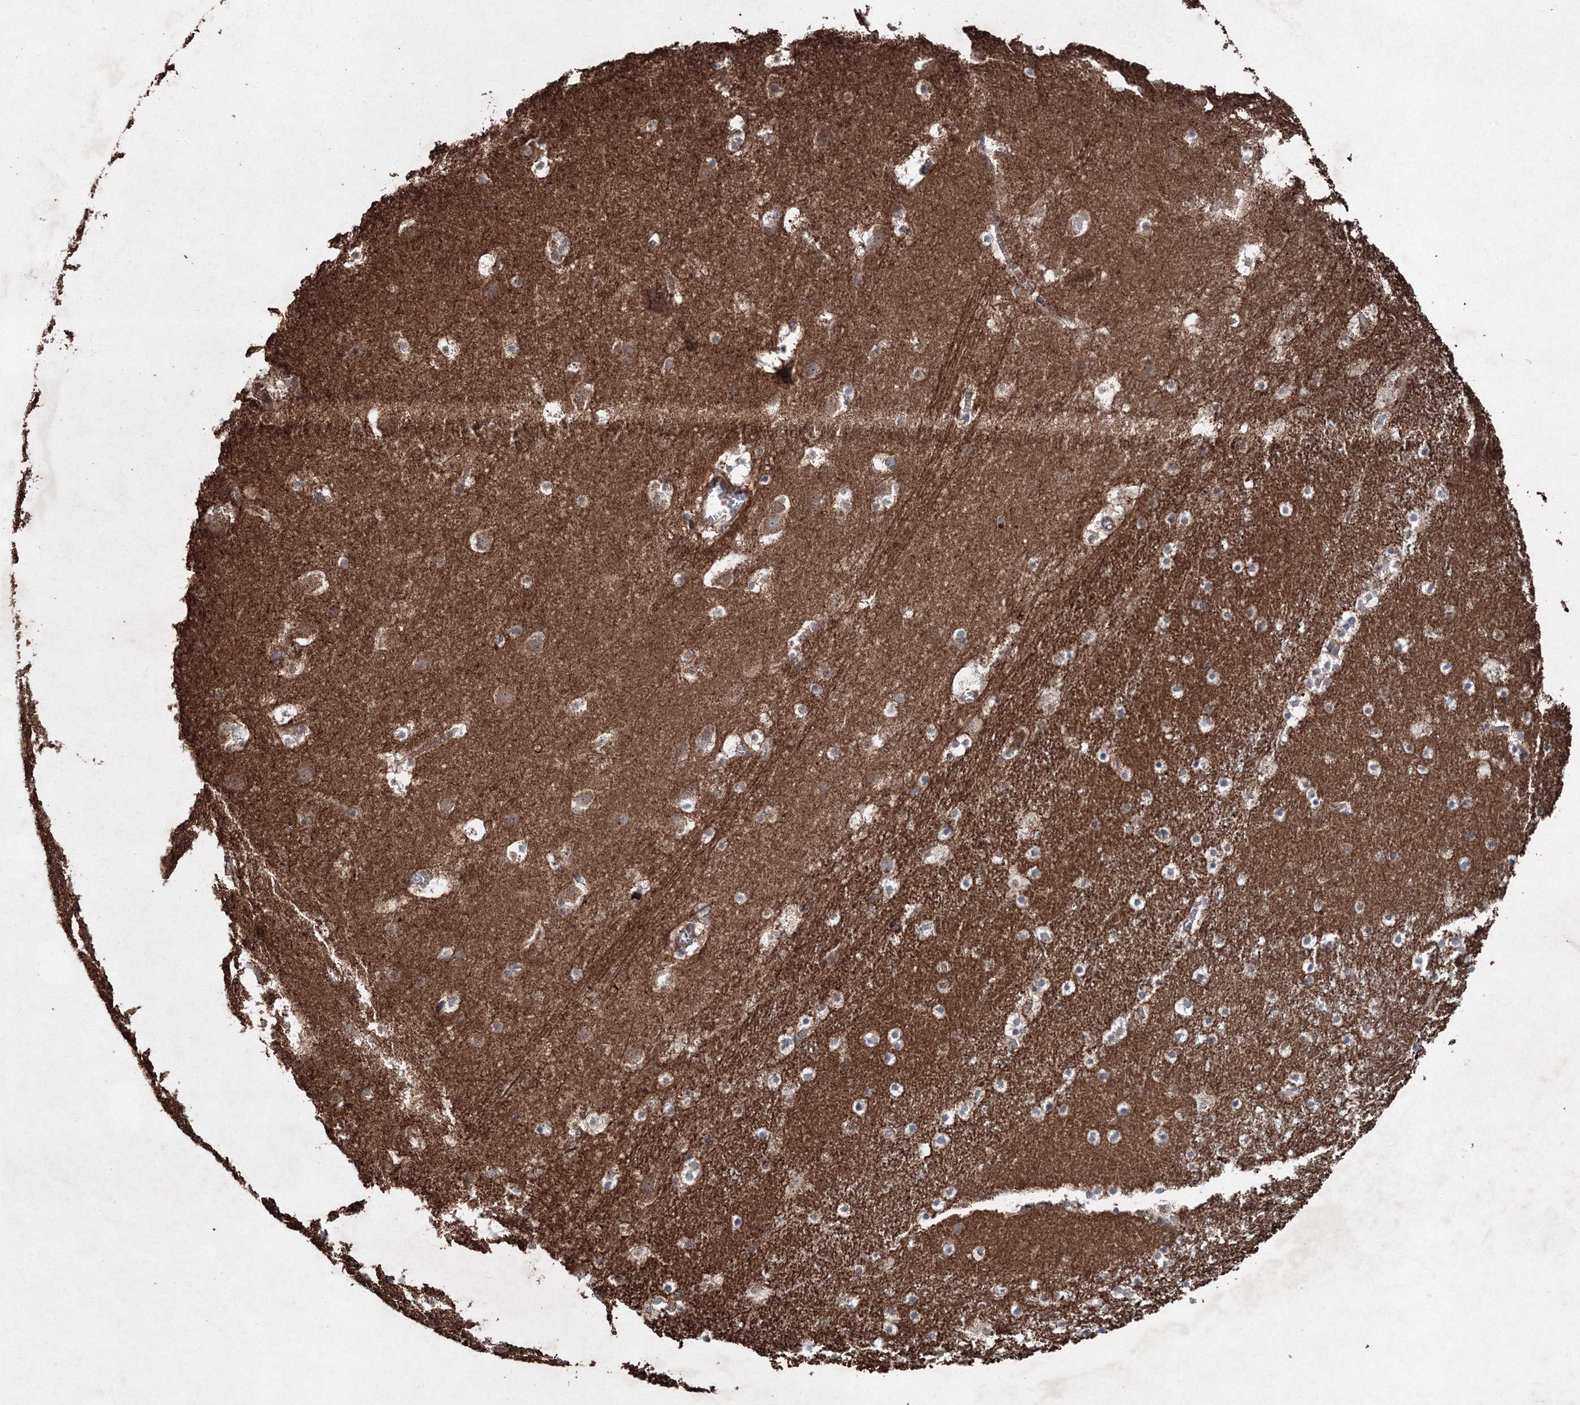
{"staining": {"intensity": "moderate", "quantity": "<25%", "location": "cytoplasmic/membranous"}, "tissue": "caudate", "cell_type": "Glial cells", "image_type": "normal", "snomed": [{"axis": "morphology", "description": "Normal tissue, NOS"}, {"axis": "topography", "description": "Lateral ventricle wall"}], "caption": "Immunohistochemical staining of normal caudate demonstrates moderate cytoplasmic/membranous protein expression in approximately <25% of glial cells.", "gene": "GFM1", "patient": {"sex": "male", "age": 45}}